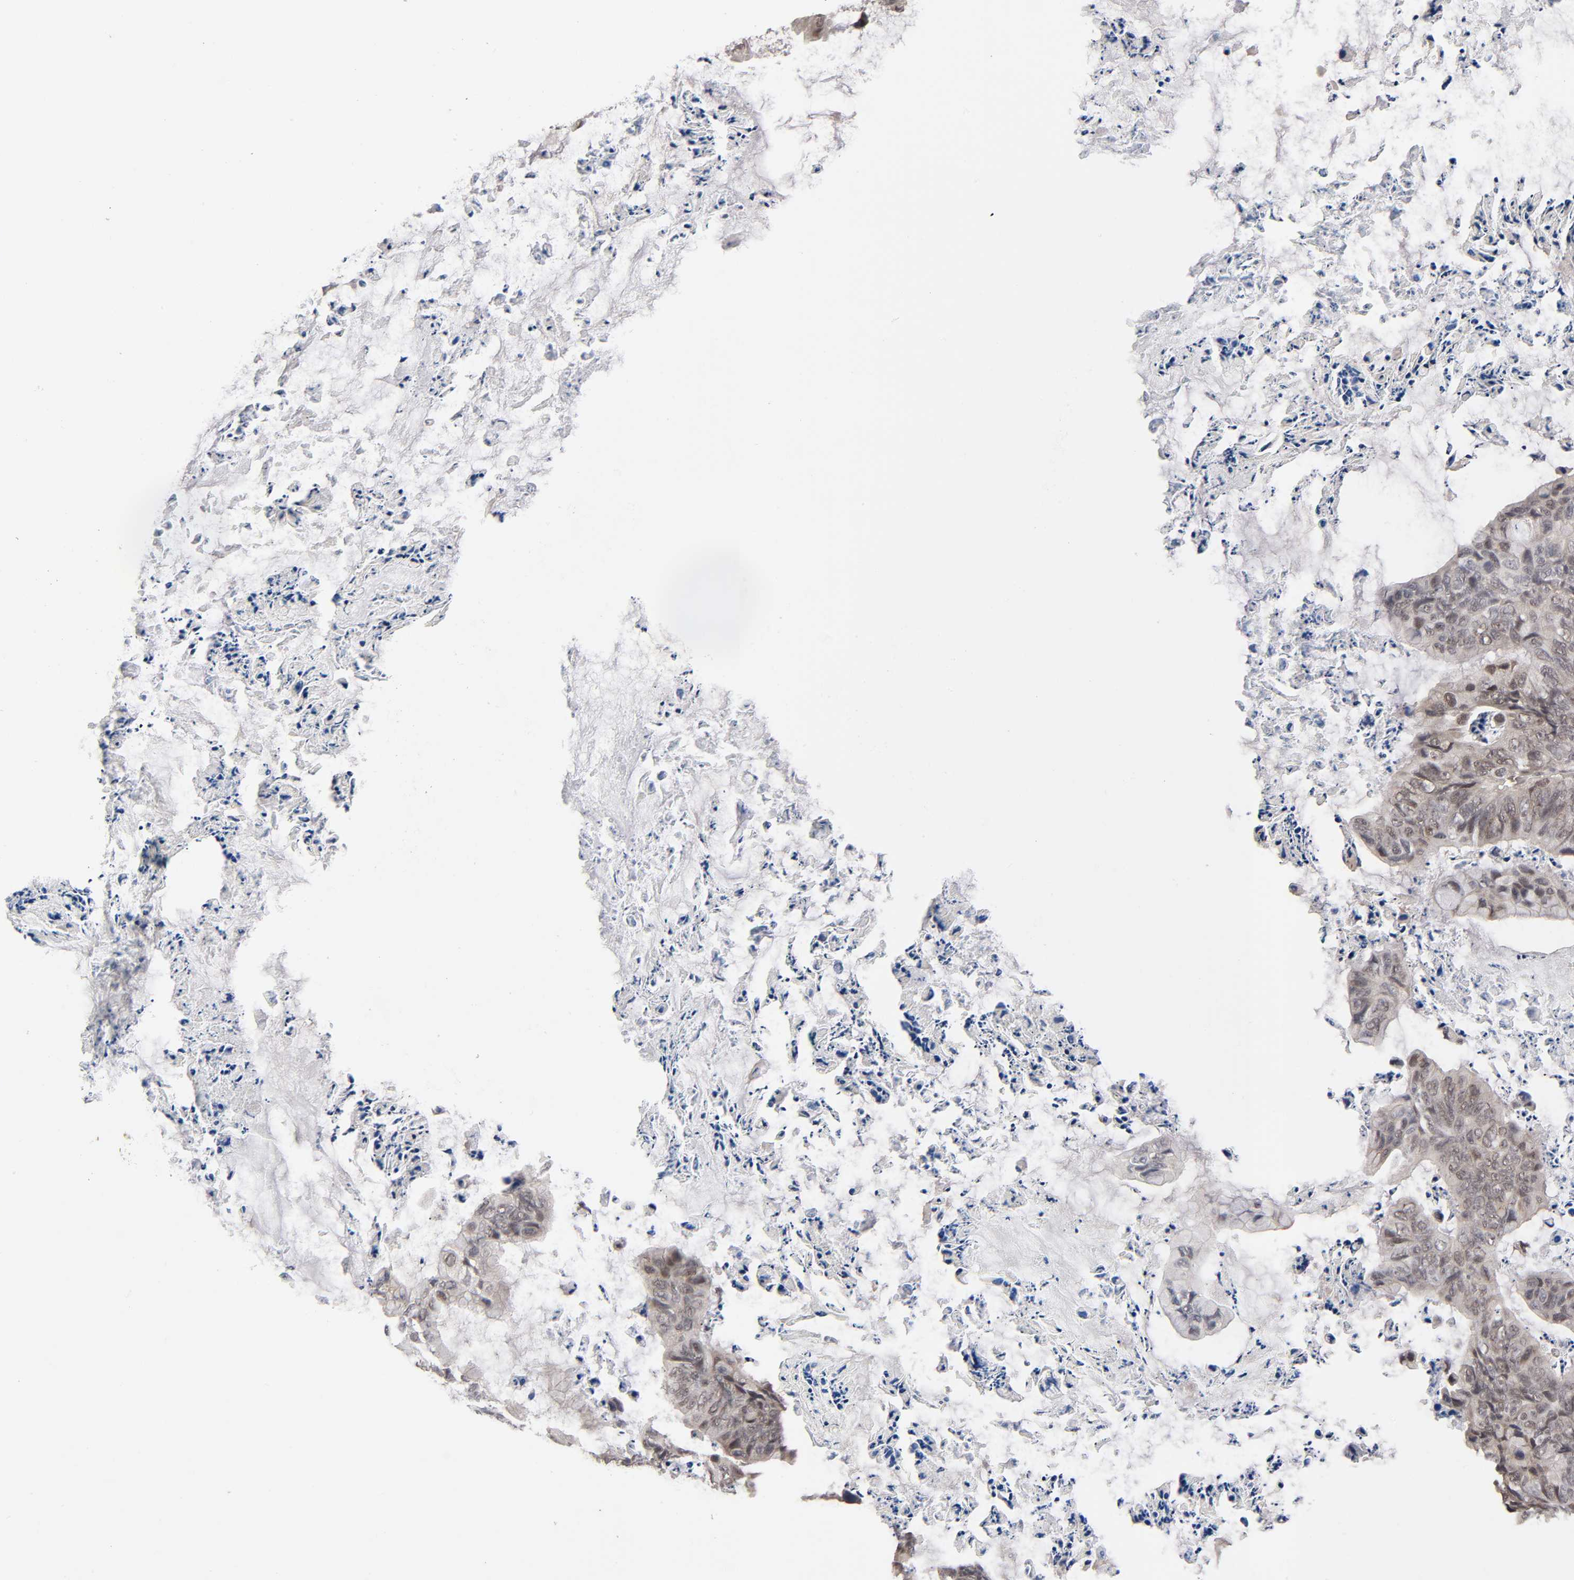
{"staining": {"intensity": "moderate", "quantity": "25%-75%", "location": "nuclear"}, "tissue": "ovarian cancer", "cell_type": "Tumor cells", "image_type": "cancer", "snomed": [{"axis": "morphology", "description": "Cystadenocarcinoma, mucinous, NOS"}, {"axis": "topography", "description": "Ovary"}], "caption": "There is medium levels of moderate nuclear expression in tumor cells of mucinous cystadenocarcinoma (ovarian), as demonstrated by immunohistochemical staining (brown color).", "gene": "EP300", "patient": {"sex": "female", "age": 36}}